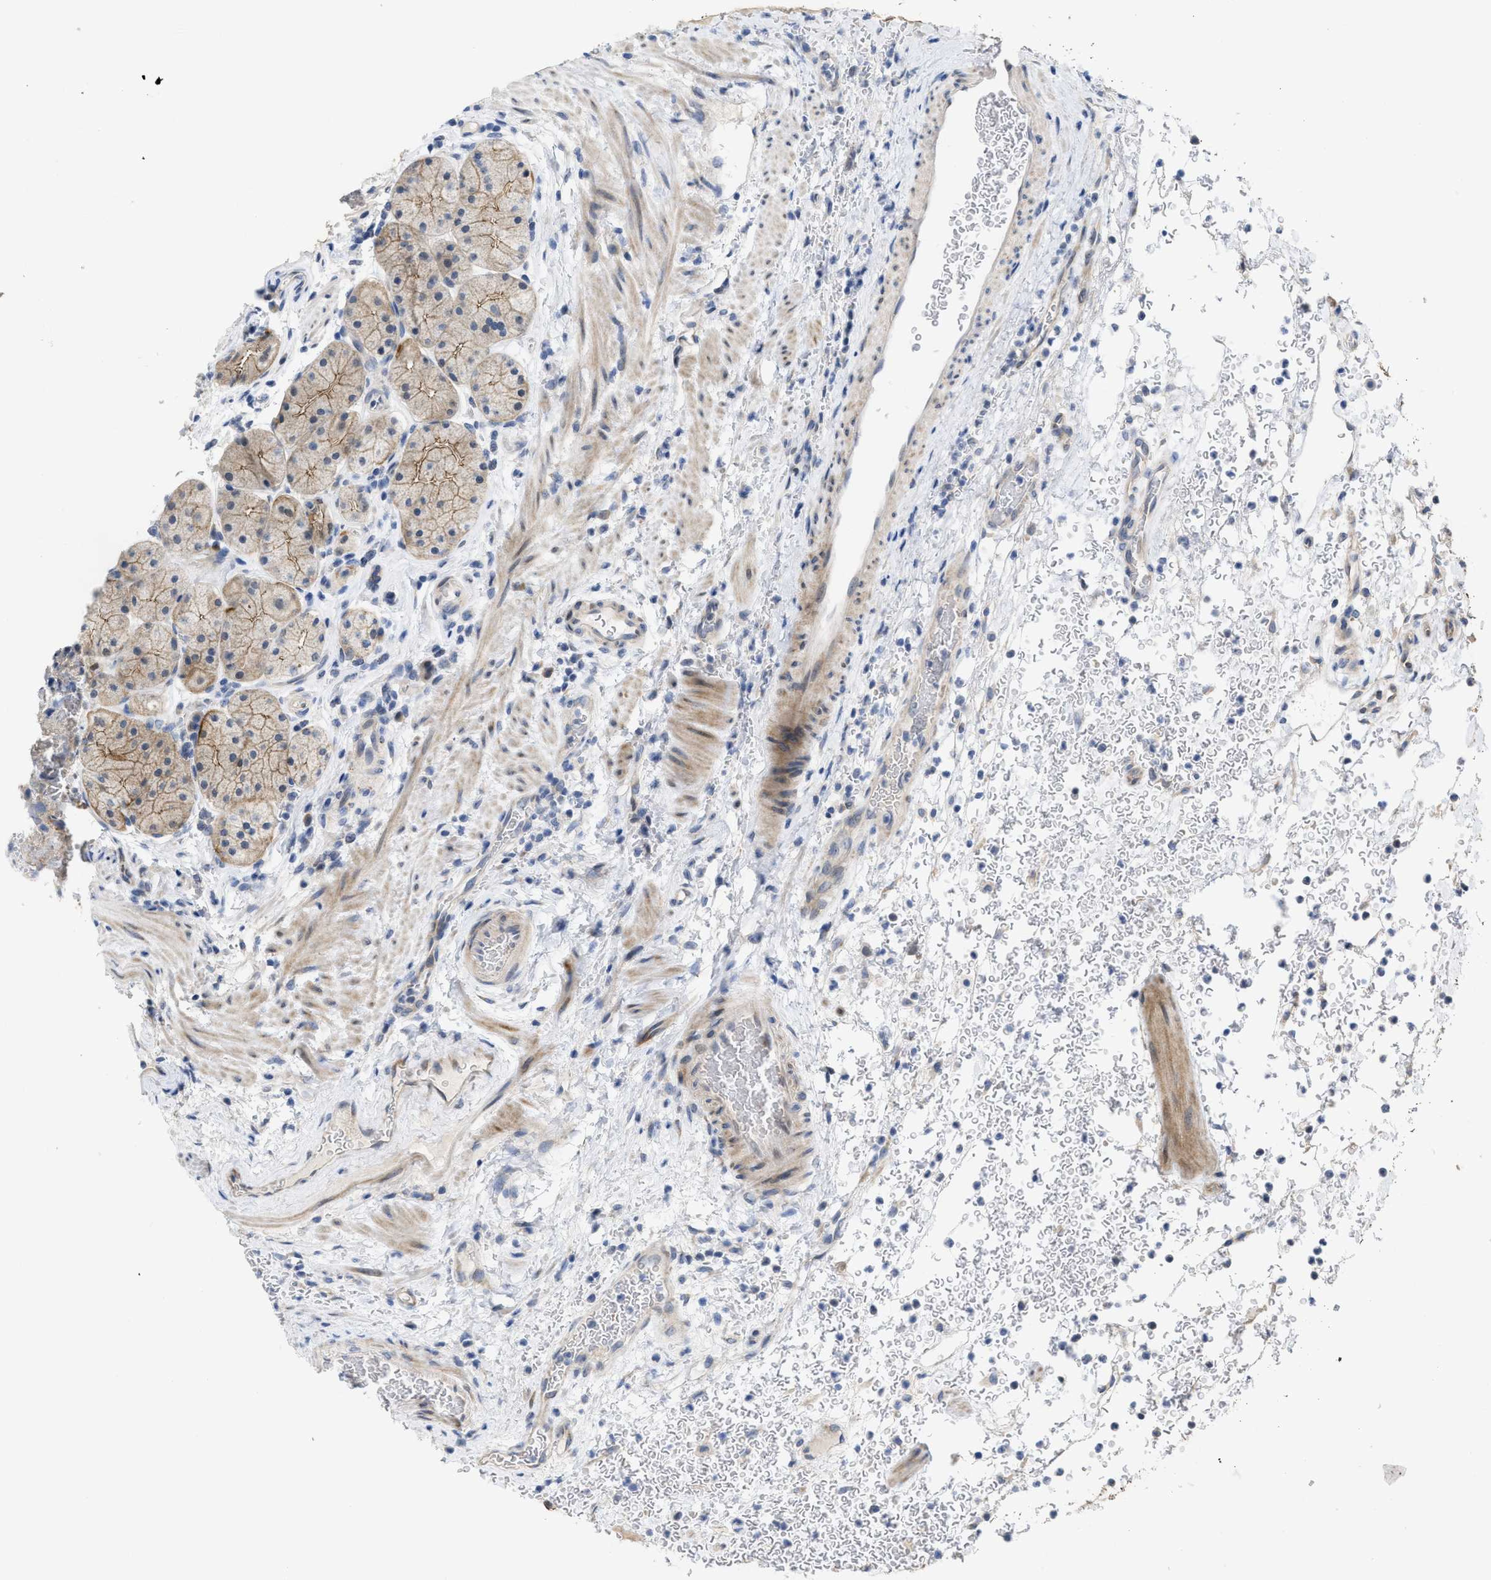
{"staining": {"intensity": "moderate", "quantity": ">75%", "location": "cytoplasmic/membranous,nuclear"}, "tissue": "stomach", "cell_type": "Glandular cells", "image_type": "normal", "snomed": [{"axis": "morphology", "description": "Normal tissue, NOS"}, {"axis": "morphology", "description": "Carcinoid, malignant, NOS"}, {"axis": "topography", "description": "Stomach, upper"}], "caption": "IHC of normal human stomach displays medium levels of moderate cytoplasmic/membranous,nuclear staining in approximately >75% of glandular cells.", "gene": "CDPF1", "patient": {"sex": "male", "age": 39}}